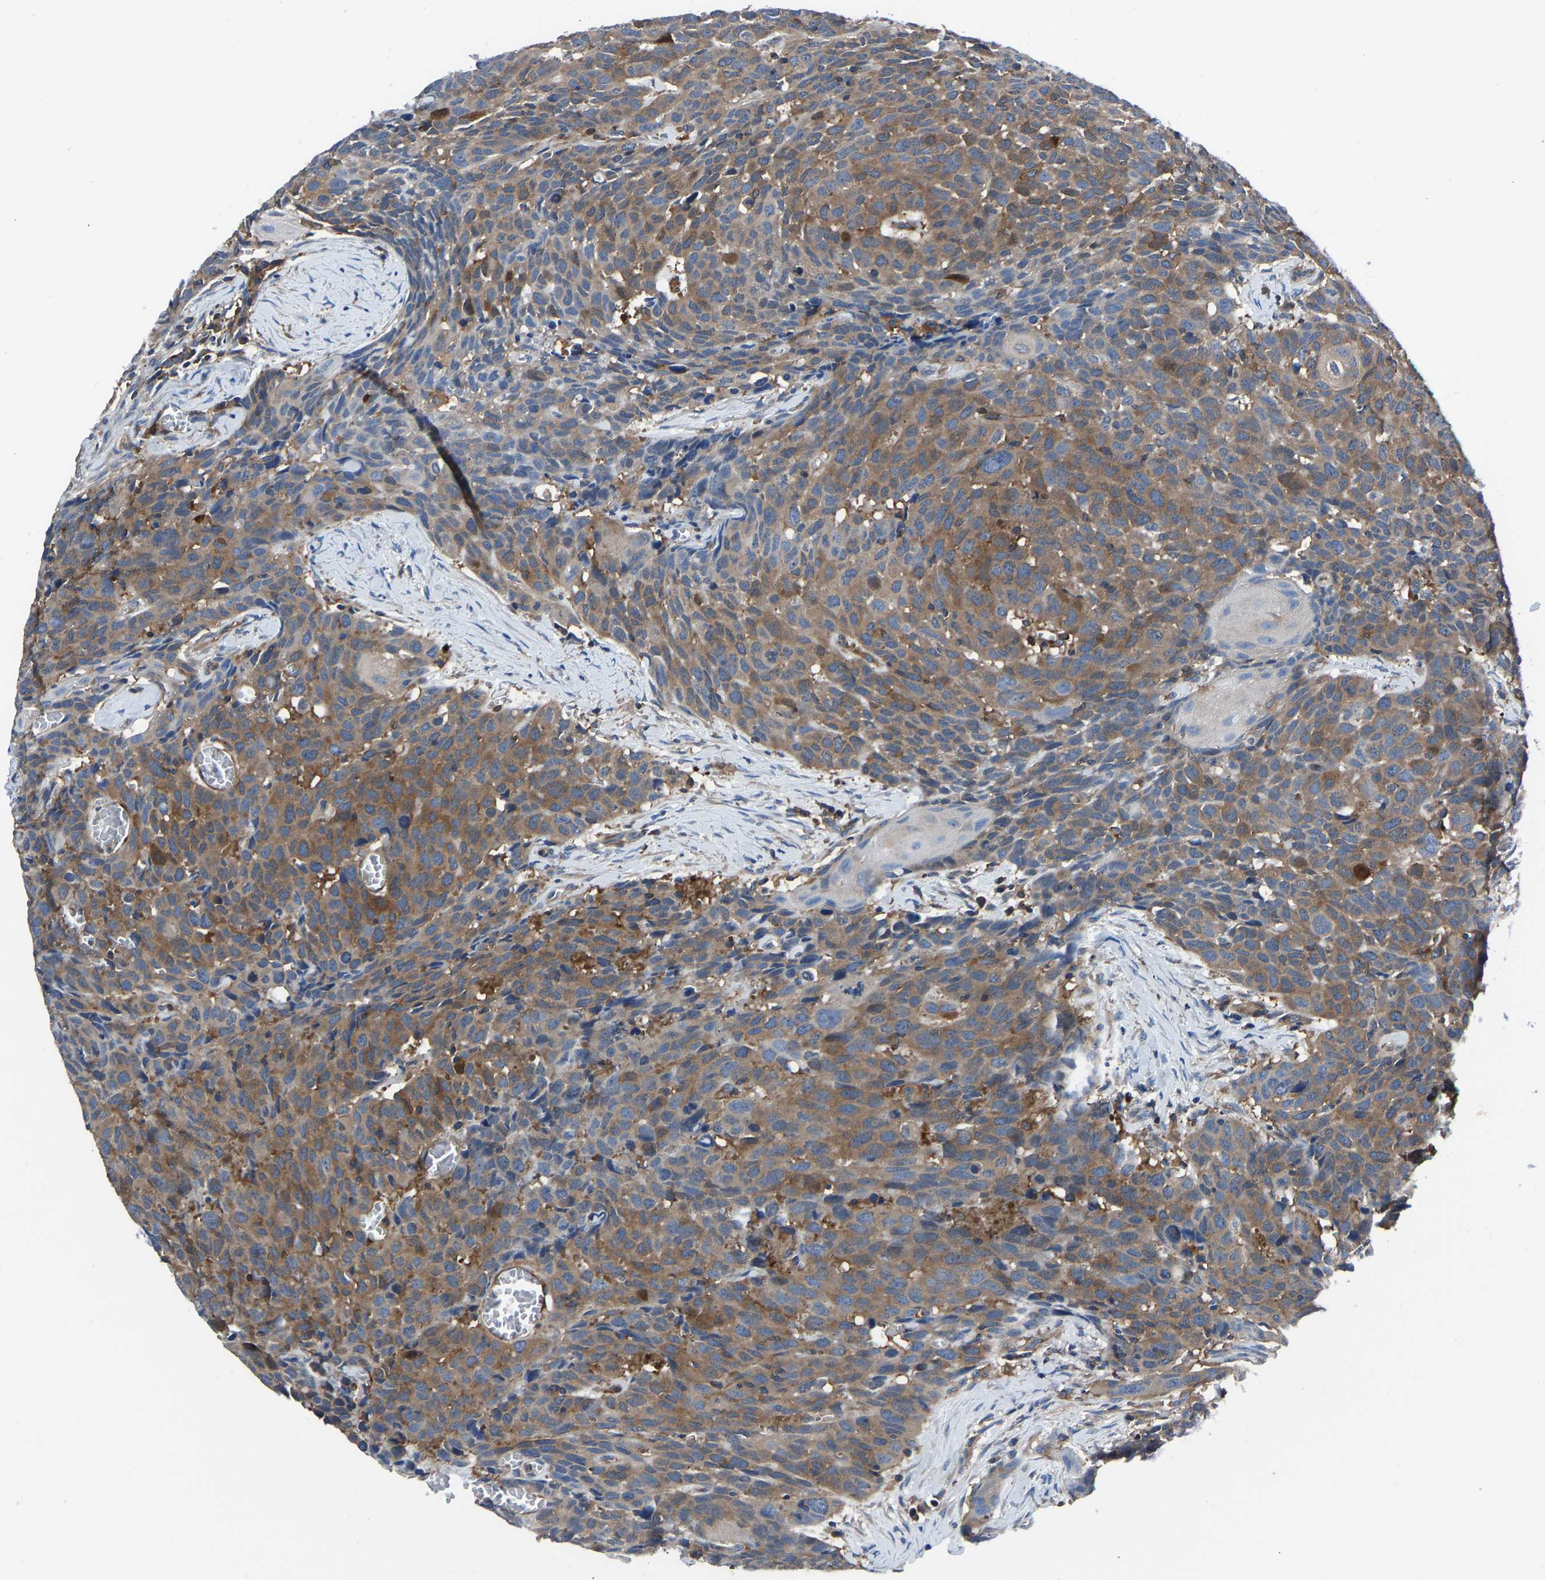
{"staining": {"intensity": "moderate", "quantity": ">75%", "location": "cytoplasmic/membranous"}, "tissue": "head and neck cancer", "cell_type": "Tumor cells", "image_type": "cancer", "snomed": [{"axis": "morphology", "description": "Squamous cell carcinoma, NOS"}, {"axis": "topography", "description": "Head-Neck"}], "caption": "IHC staining of head and neck squamous cell carcinoma, which reveals medium levels of moderate cytoplasmic/membranous staining in about >75% of tumor cells indicating moderate cytoplasmic/membranous protein staining. The staining was performed using DAB (brown) for protein detection and nuclei were counterstained in hematoxylin (blue).", "gene": "PRKAR1A", "patient": {"sex": "male", "age": 66}}